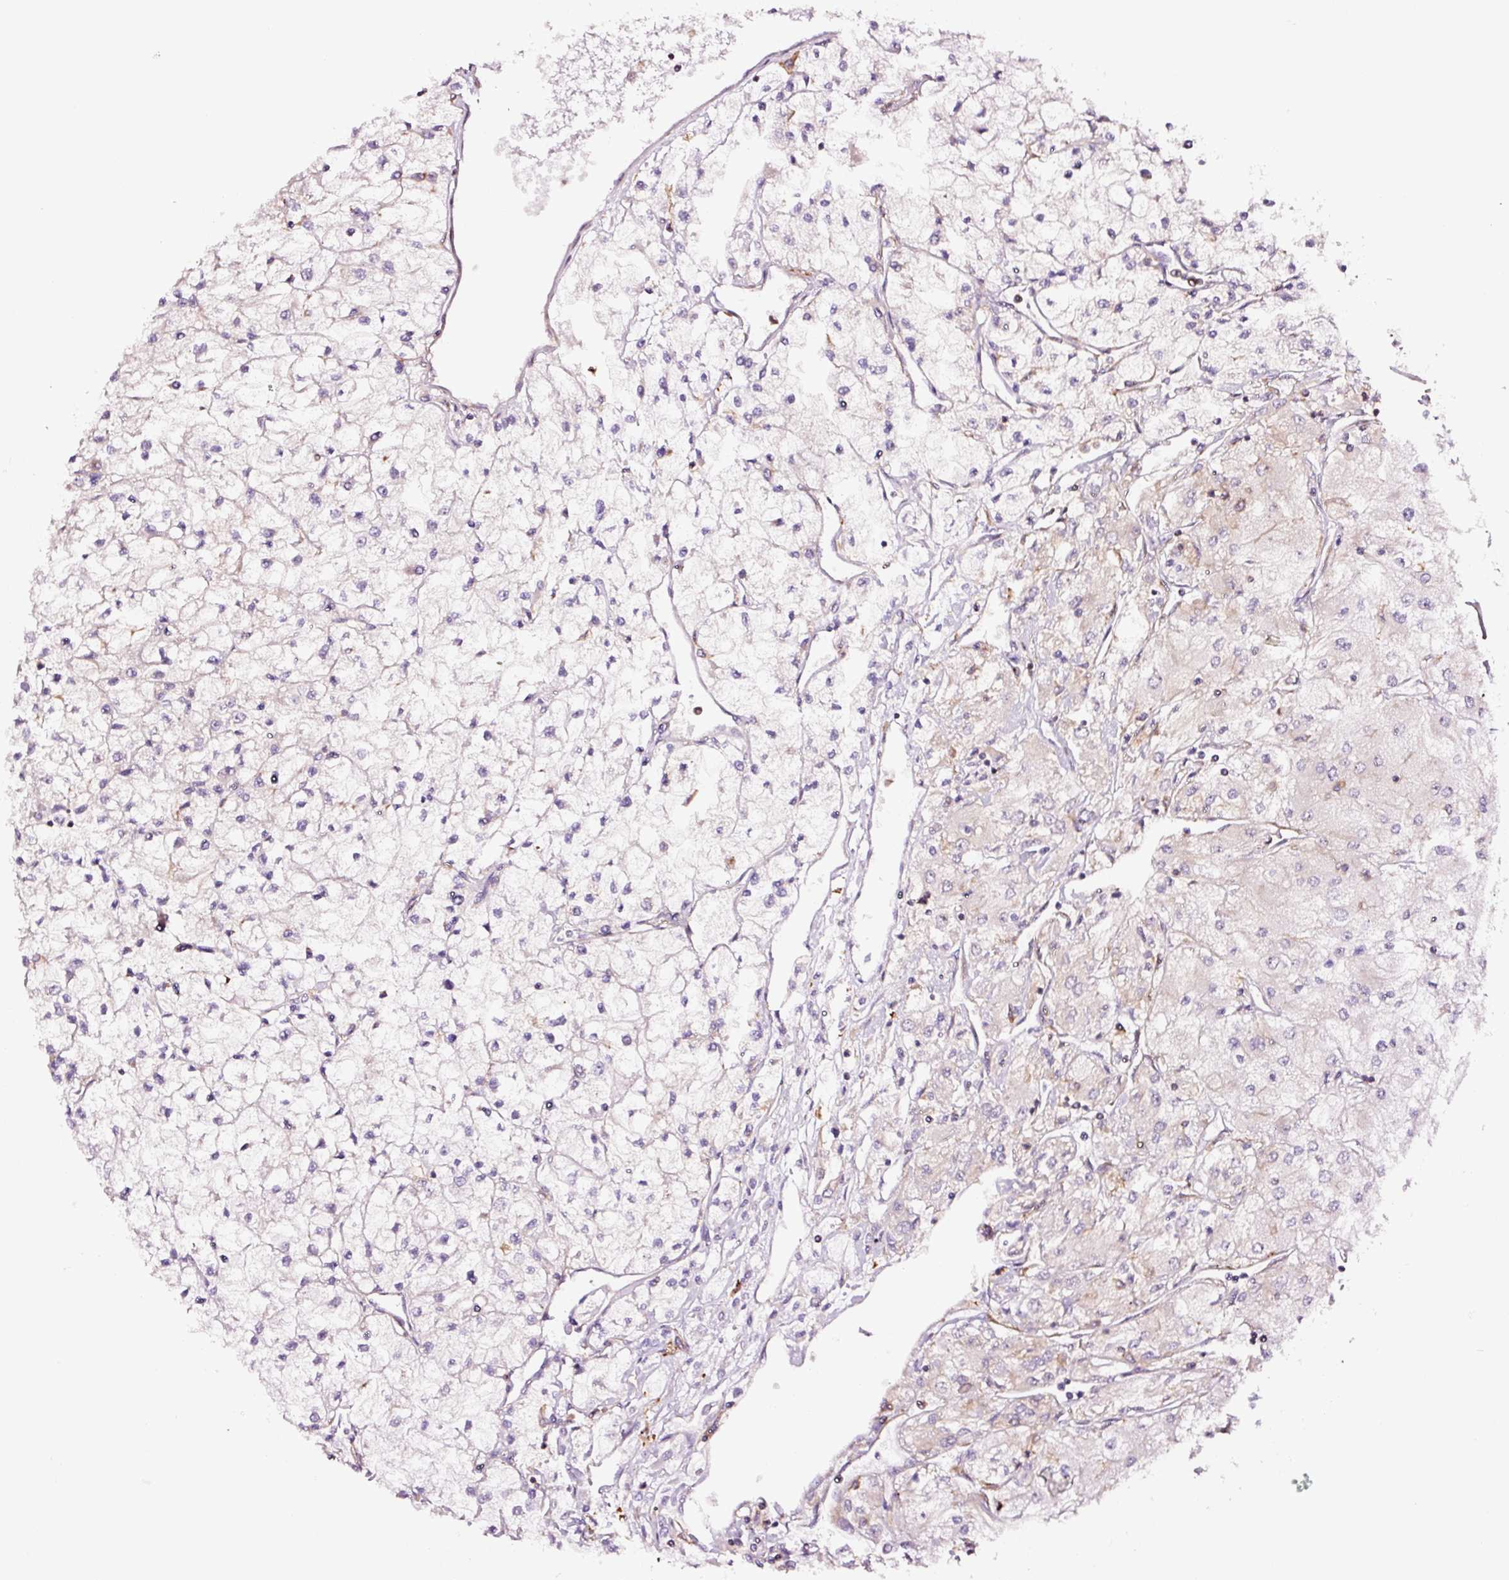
{"staining": {"intensity": "negative", "quantity": "none", "location": "none"}, "tissue": "renal cancer", "cell_type": "Tumor cells", "image_type": "cancer", "snomed": [{"axis": "morphology", "description": "Adenocarcinoma, NOS"}, {"axis": "topography", "description": "Kidney"}], "caption": "This is an immunohistochemistry histopathology image of human adenocarcinoma (renal). There is no staining in tumor cells.", "gene": "METAP1", "patient": {"sex": "male", "age": 80}}